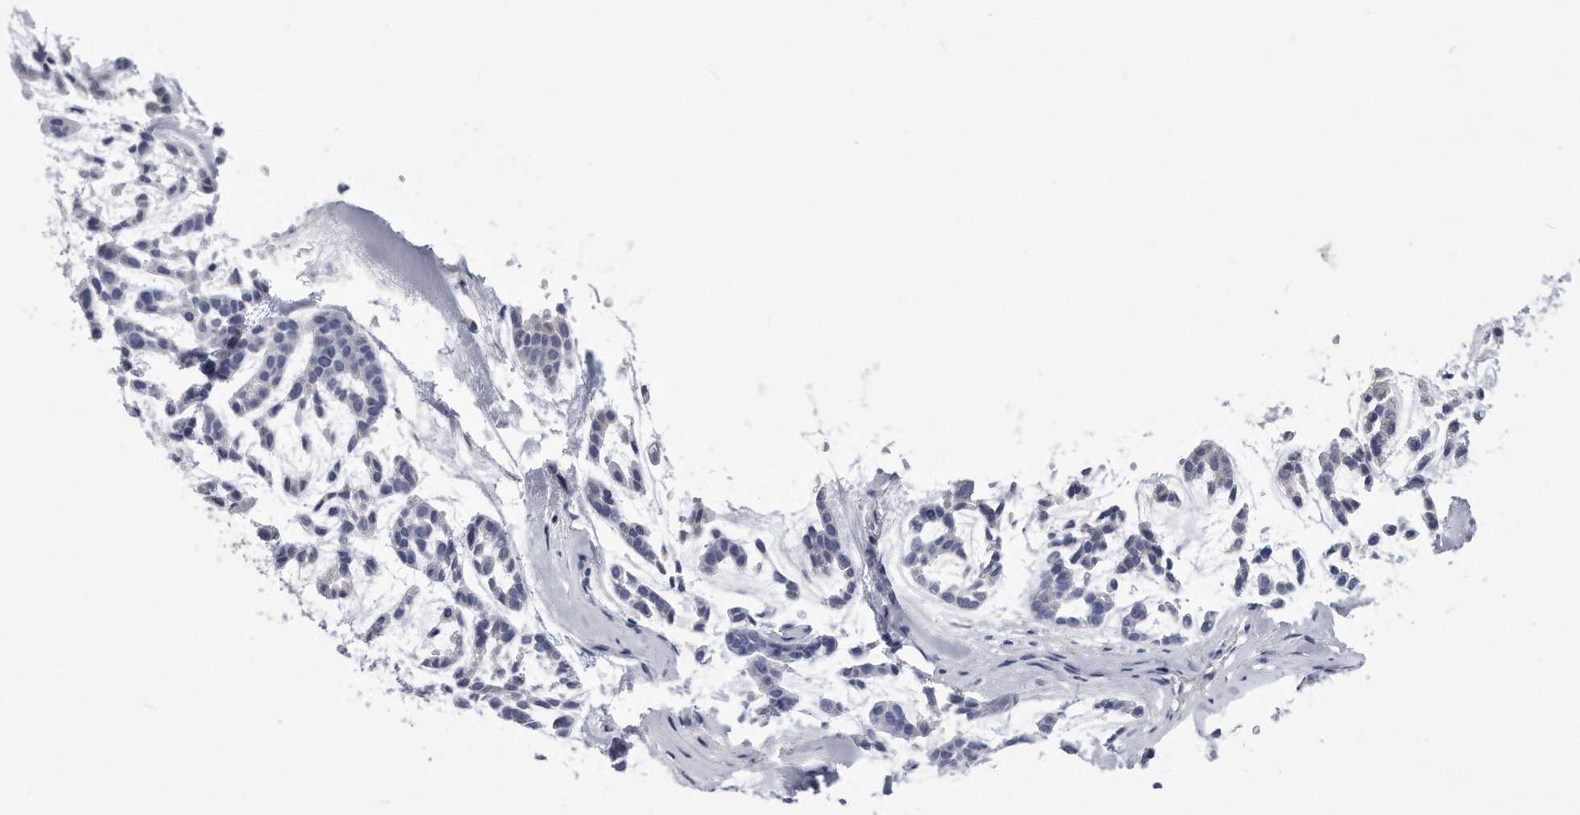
{"staining": {"intensity": "negative", "quantity": "none", "location": "none"}, "tissue": "head and neck cancer", "cell_type": "Tumor cells", "image_type": "cancer", "snomed": [{"axis": "morphology", "description": "Adenocarcinoma, NOS"}, {"axis": "morphology", "description": "Adenoma, NOS"}, {"axis": "topography", "description": "Head-Neck"}], "caption": "Human head and neck adenocarcinoma stained for a protein using IHC reveals no positivity in tumor cells.", "gene": "PYGB", "patient": {"sex": "female", "age": 55}}